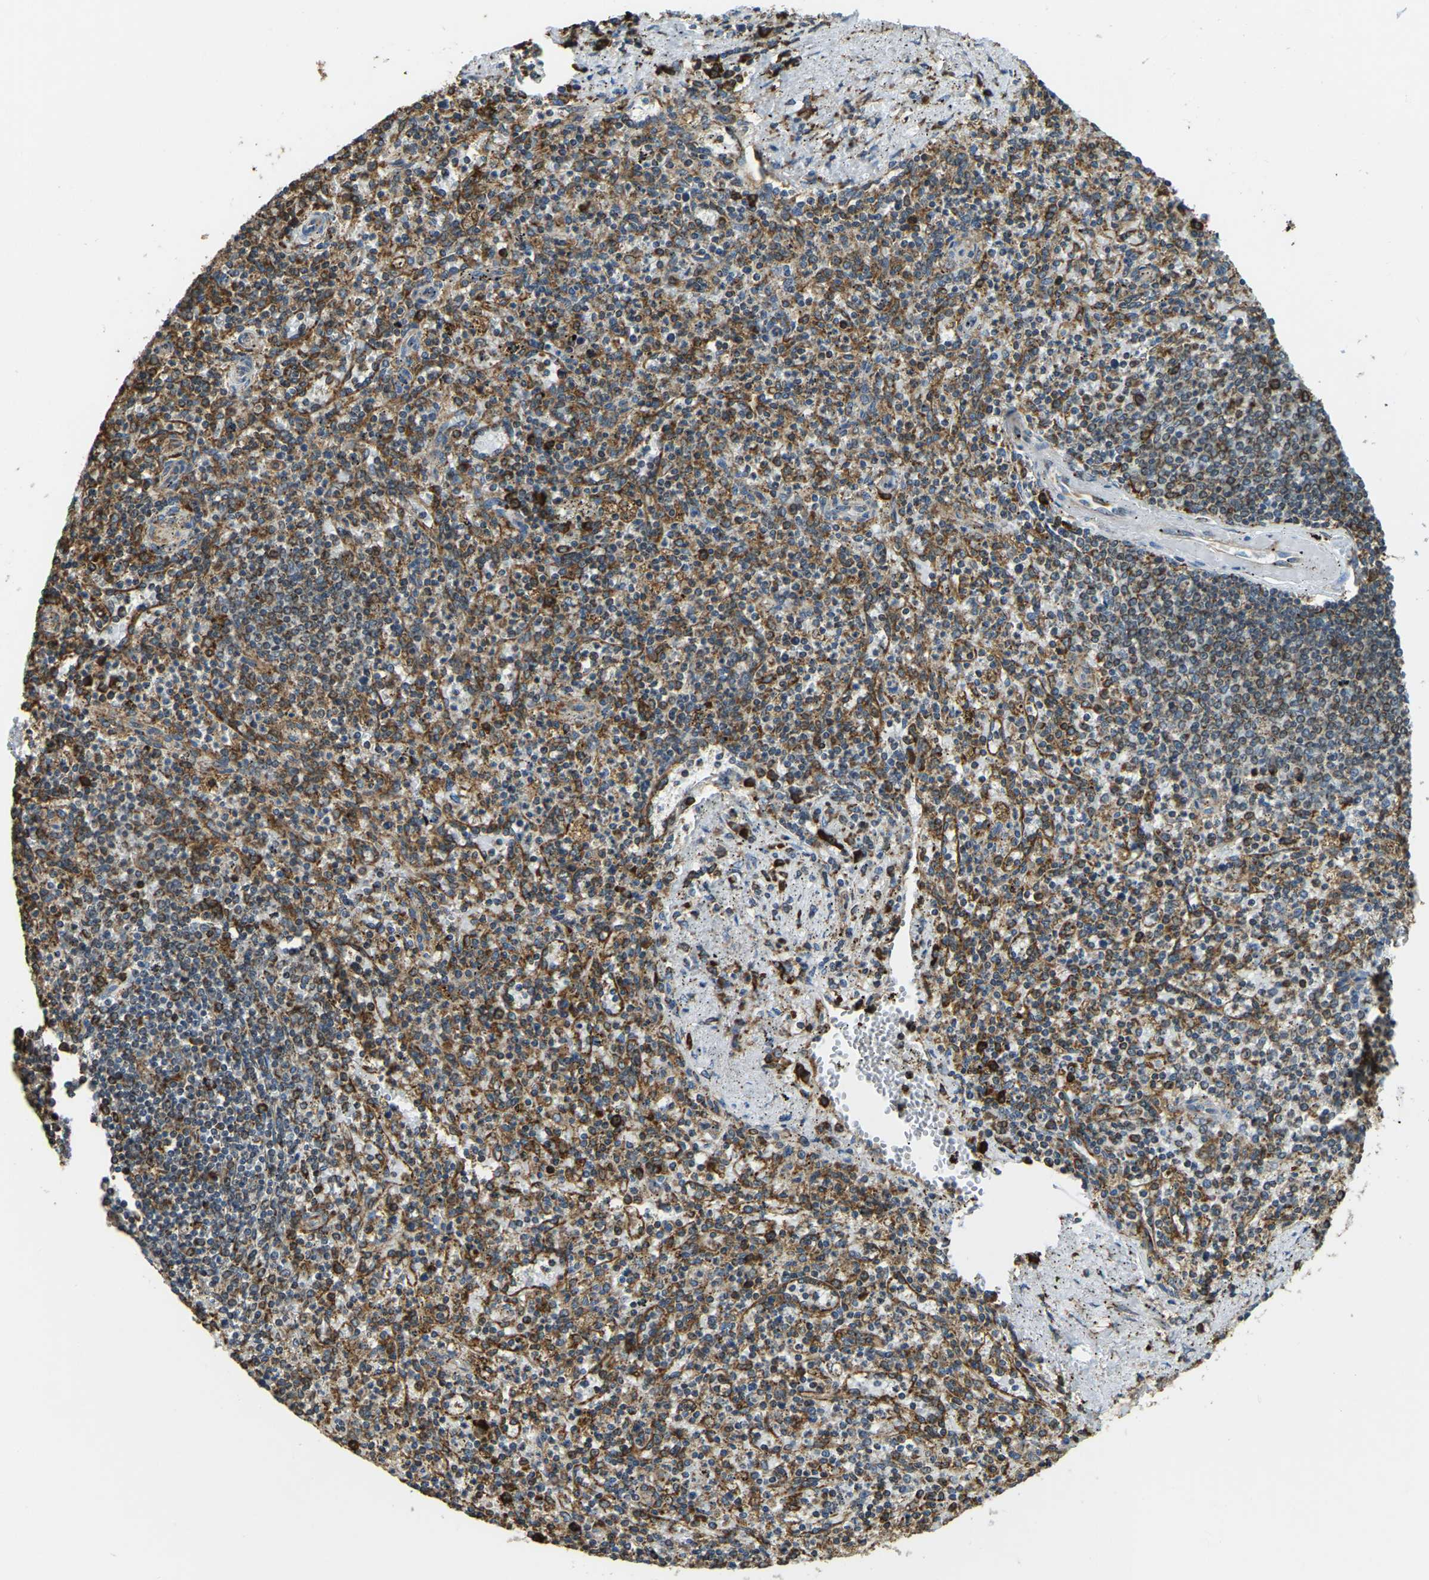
{"staining": {"intensity": "moderate", "quantity": ">75%", "location": "cytoplasmic/membranous"}, "tissue": "spleen", "cell_type": "Cells in red pulp", "image_type": "normal", "snomed": [{"axis": "morphology", "description": "Normal tissue, NOS"}, {"axis": "topography", "description": "Spleen"}], "caption": "The histopathology image displays a brown stain indicating the presence of a protein in the cytoplasmic/membranous of cells in red pulp in spleen. The staining was performed using DAB (3,3'-diaminobenzidine) to visualize the protein expression in brown, while the nuclei were stained in blue with hematoxylin (Magnification: 20x).", "gene": "RNF115", "patient": {"sex": "male", "age": 72}}